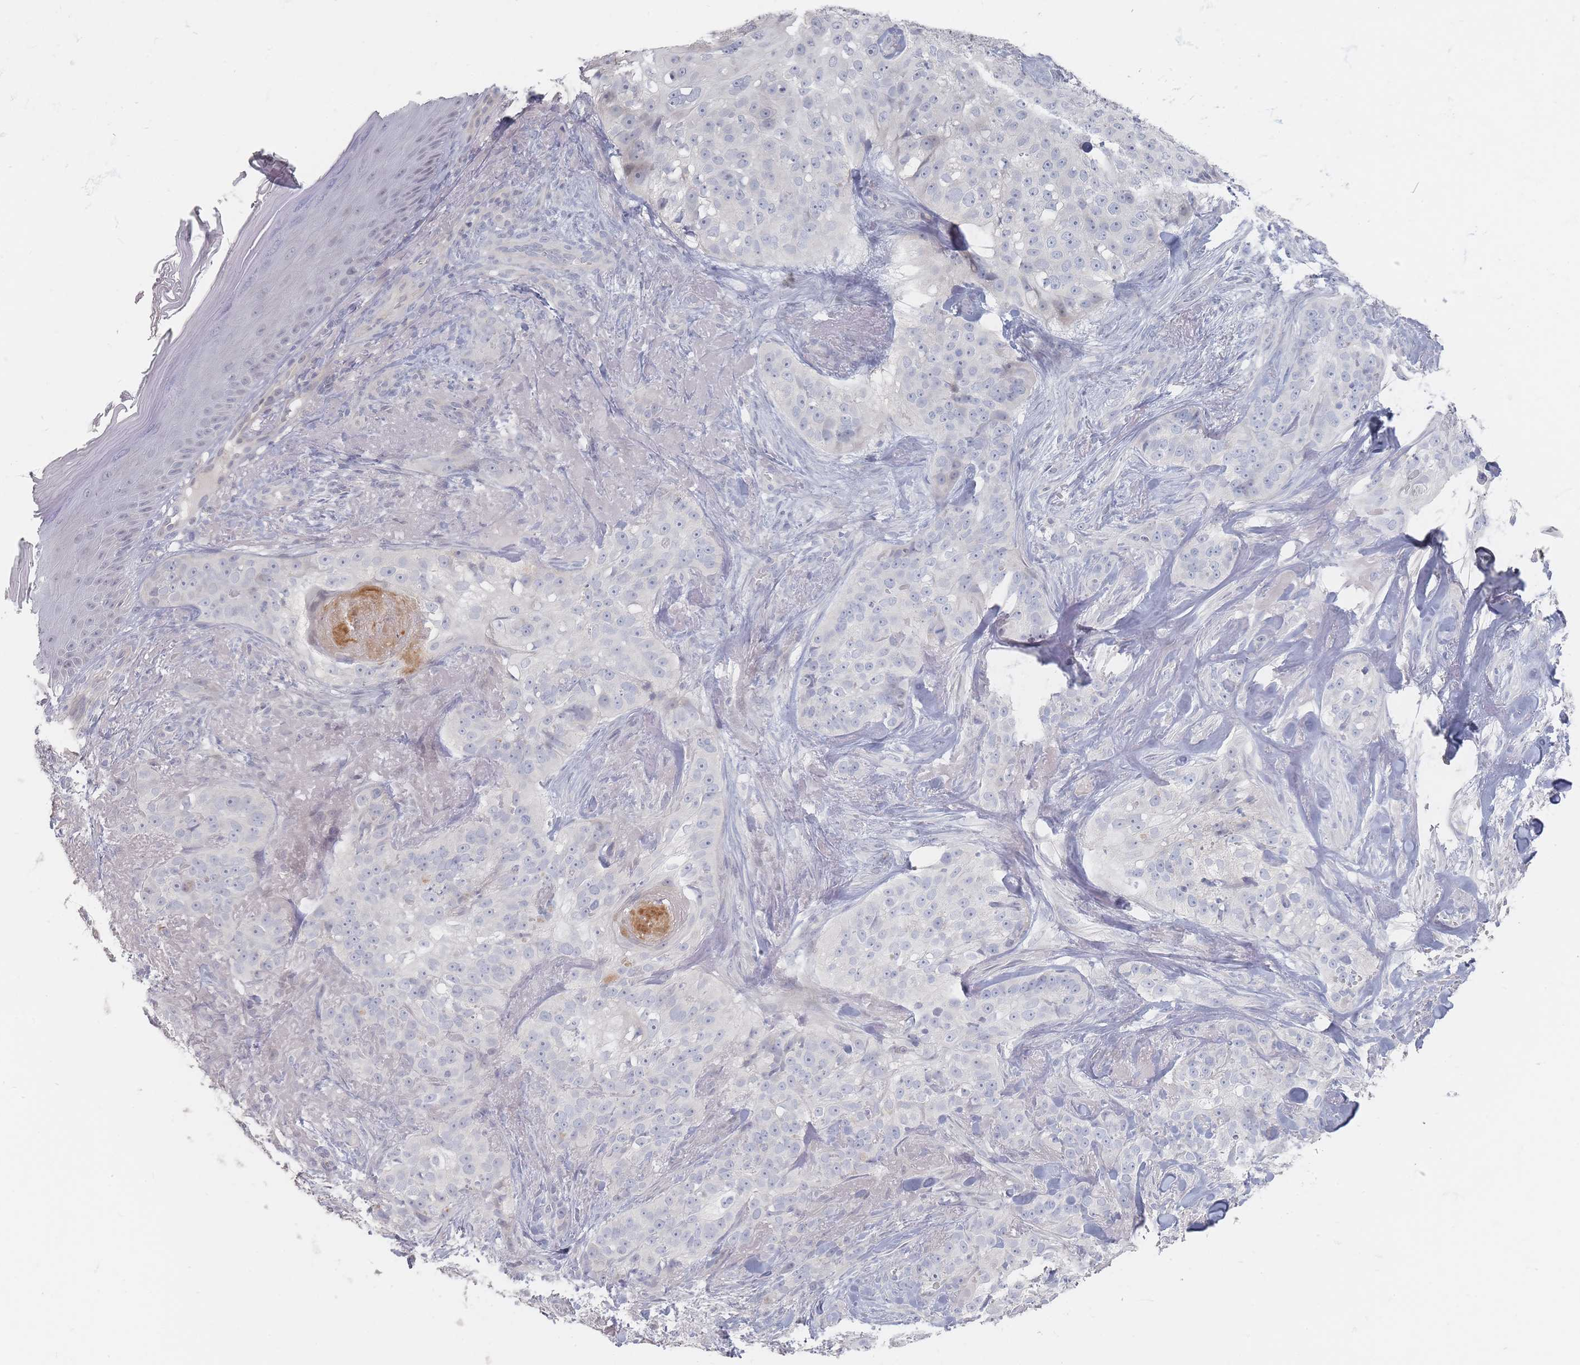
{"staining": {"intensity": "negative", "quantity": "none", "location": "none"}, "tissue": "skin cancer", "cell_type": "Tumor cells", "image_type": "cancer", "snomed": [{"axis": "morphology", "description": "Basal cell carcinoma"}, {"axis": "topography", "description": "Skin"}], "caption": "The micrograph exhibits no staining of tumor cells in skin basal cell carcinoma.", "gene": "CD37", "patient": {"sex": "female", "age": 92}}